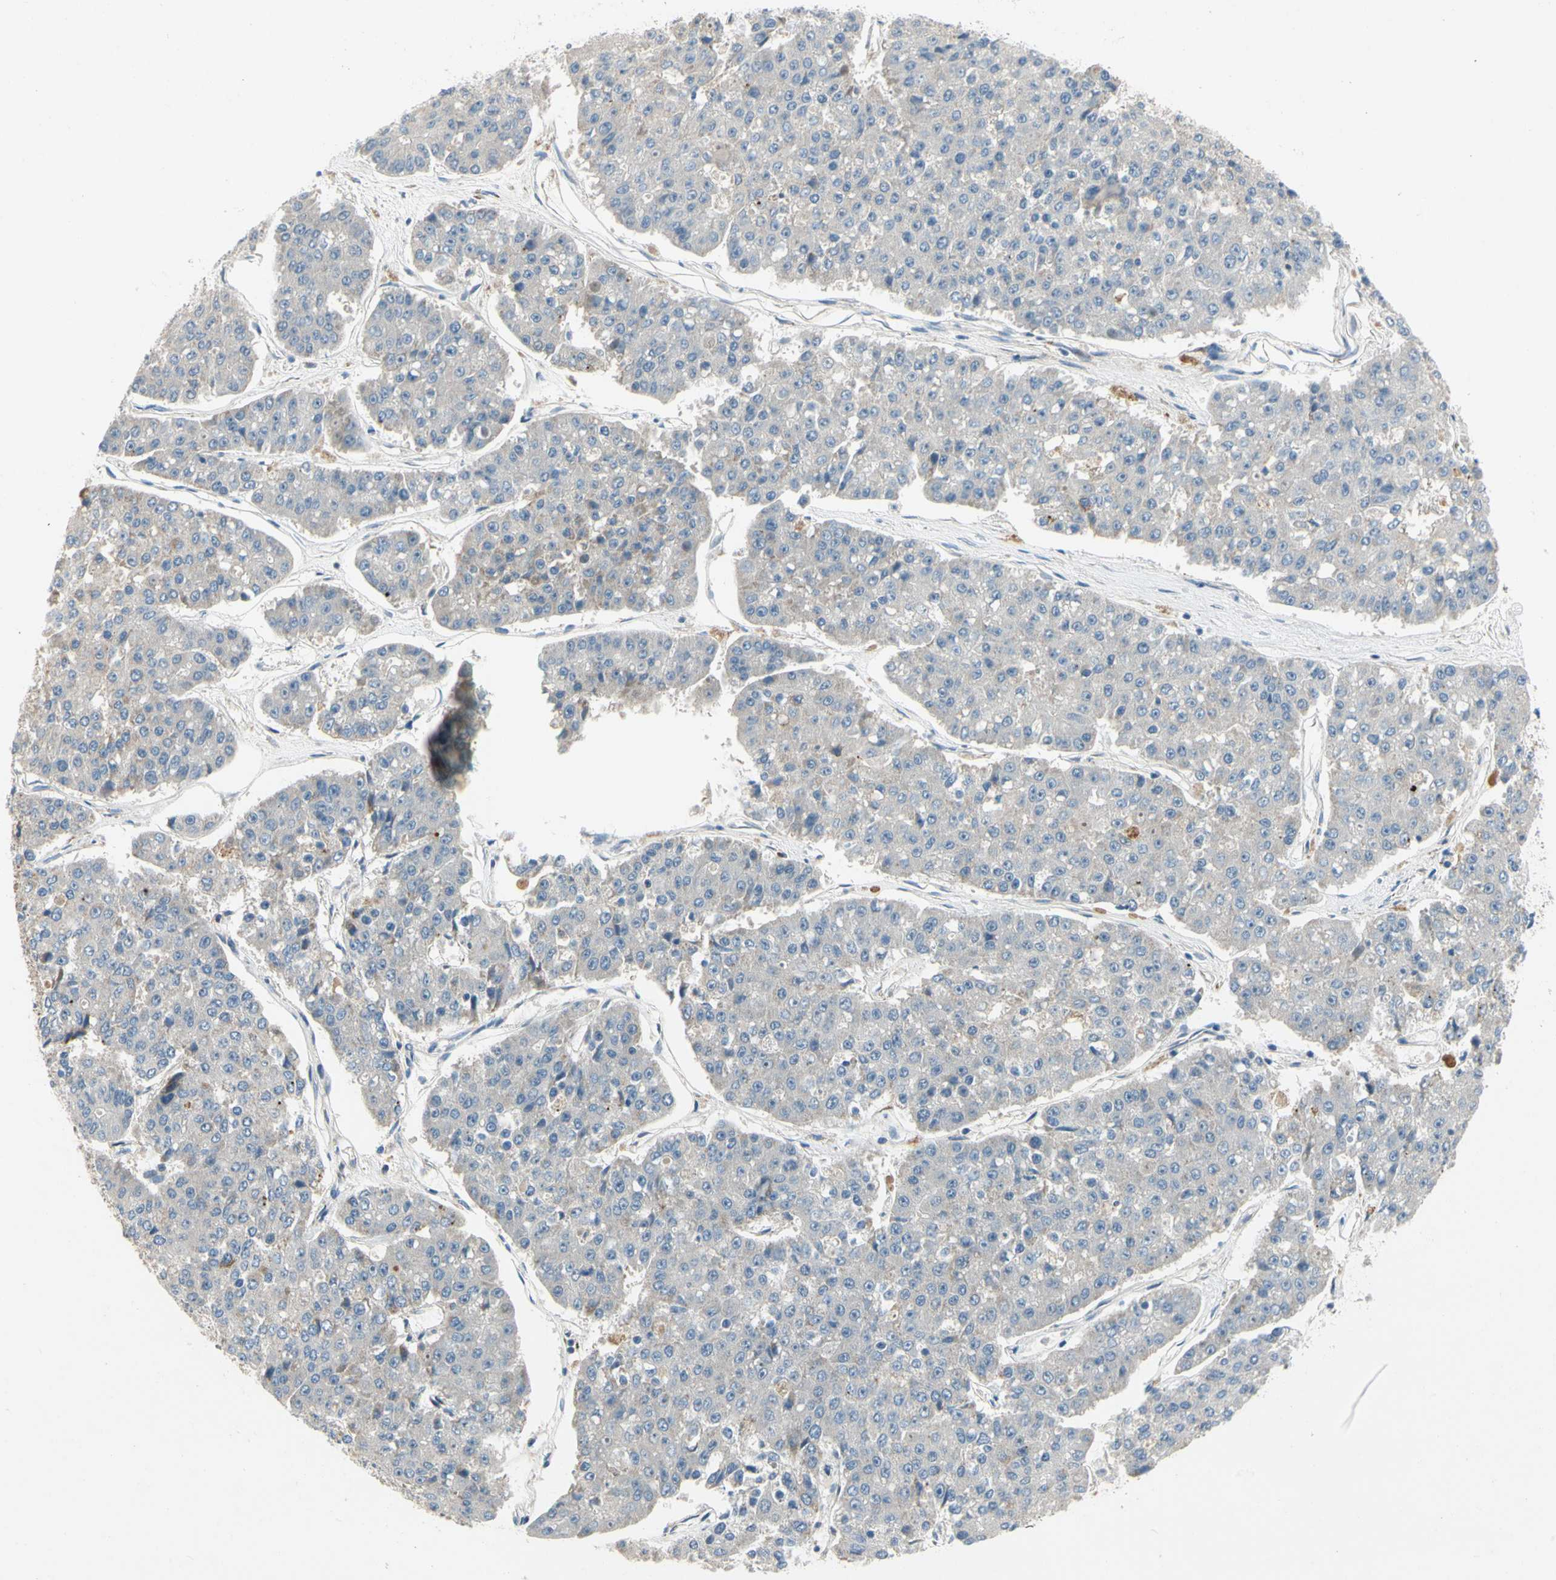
{"staining": {"intensity": "negative", "quantity": "none", "location": "none"}, "tissue": "pancreatic cancer", "cell_type": "Tumor cells", "image_type": "cancer", "snomed": [{"axis": "morphology", "description": "Adenocarcinoma, NOS"}, {"axis": "topography", "description": "Pancreas"}], "caption": "Immunohistochemistry histopathology image of pancreatic cancer (adenocarcinoma) stained for a protein (brown), which exhibits no positivity in tumor cells.", "gene": "KLHDC8B", "patient": {"sex": "male", "age": 50}}